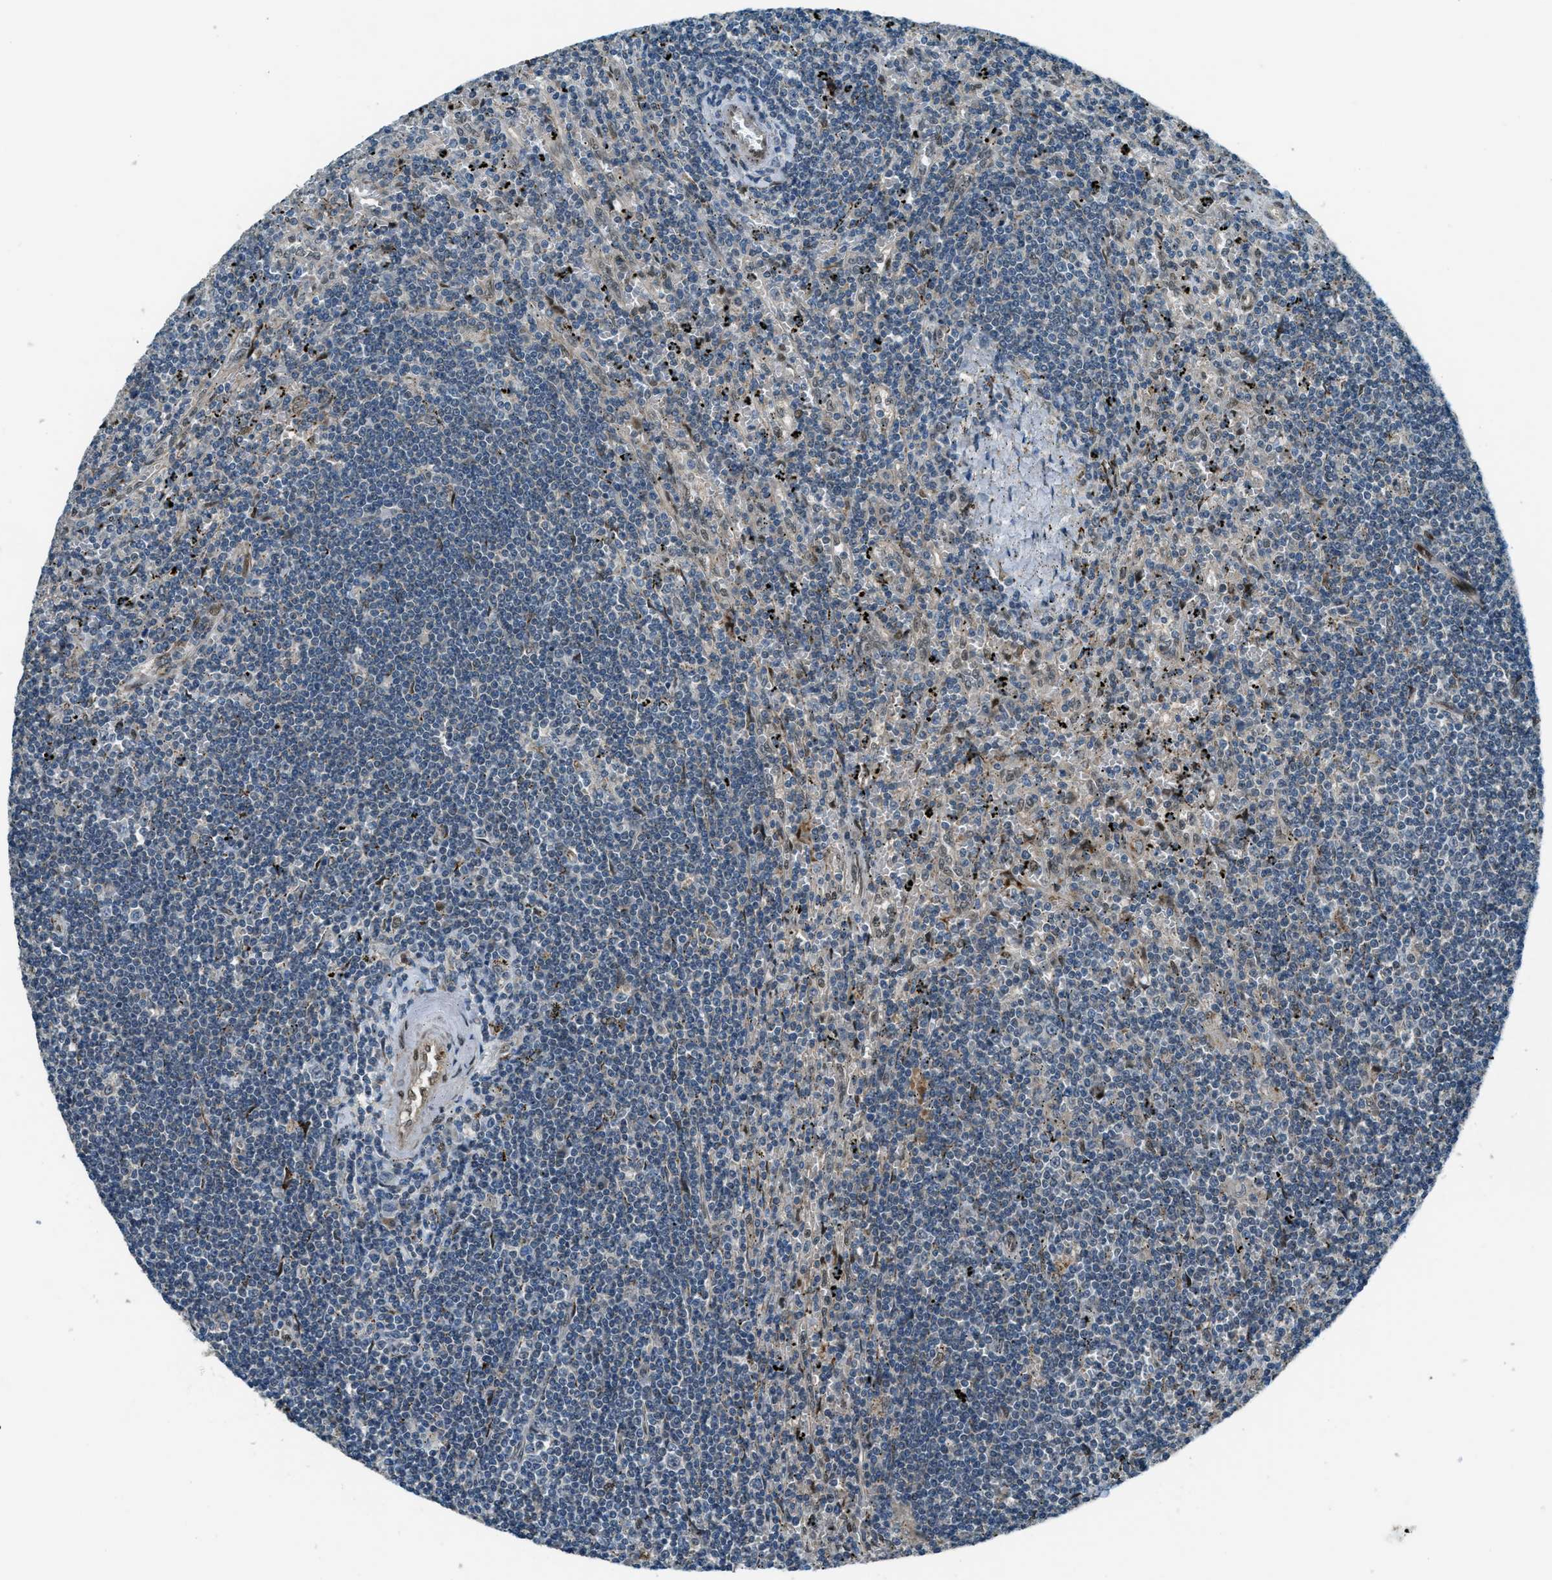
{"staining": {"intensity": "negative", "quantity": "none", "location": "none"}, "tissue": "lymphoma", "cell_type": "Tumor cells", "image_type": "cancer", "snomed": [{"axis": "morphology", "description": "Malignant lymphoma, non-Hodgkin's type, Low grade"}, {"axis": "topography", "description": "Spleen"}], "caption": "Tumor cells are negative for protein expression in human lymphoma.", "gene": "NPEPL1", "patient": {"sex": "male", "age": 76}}